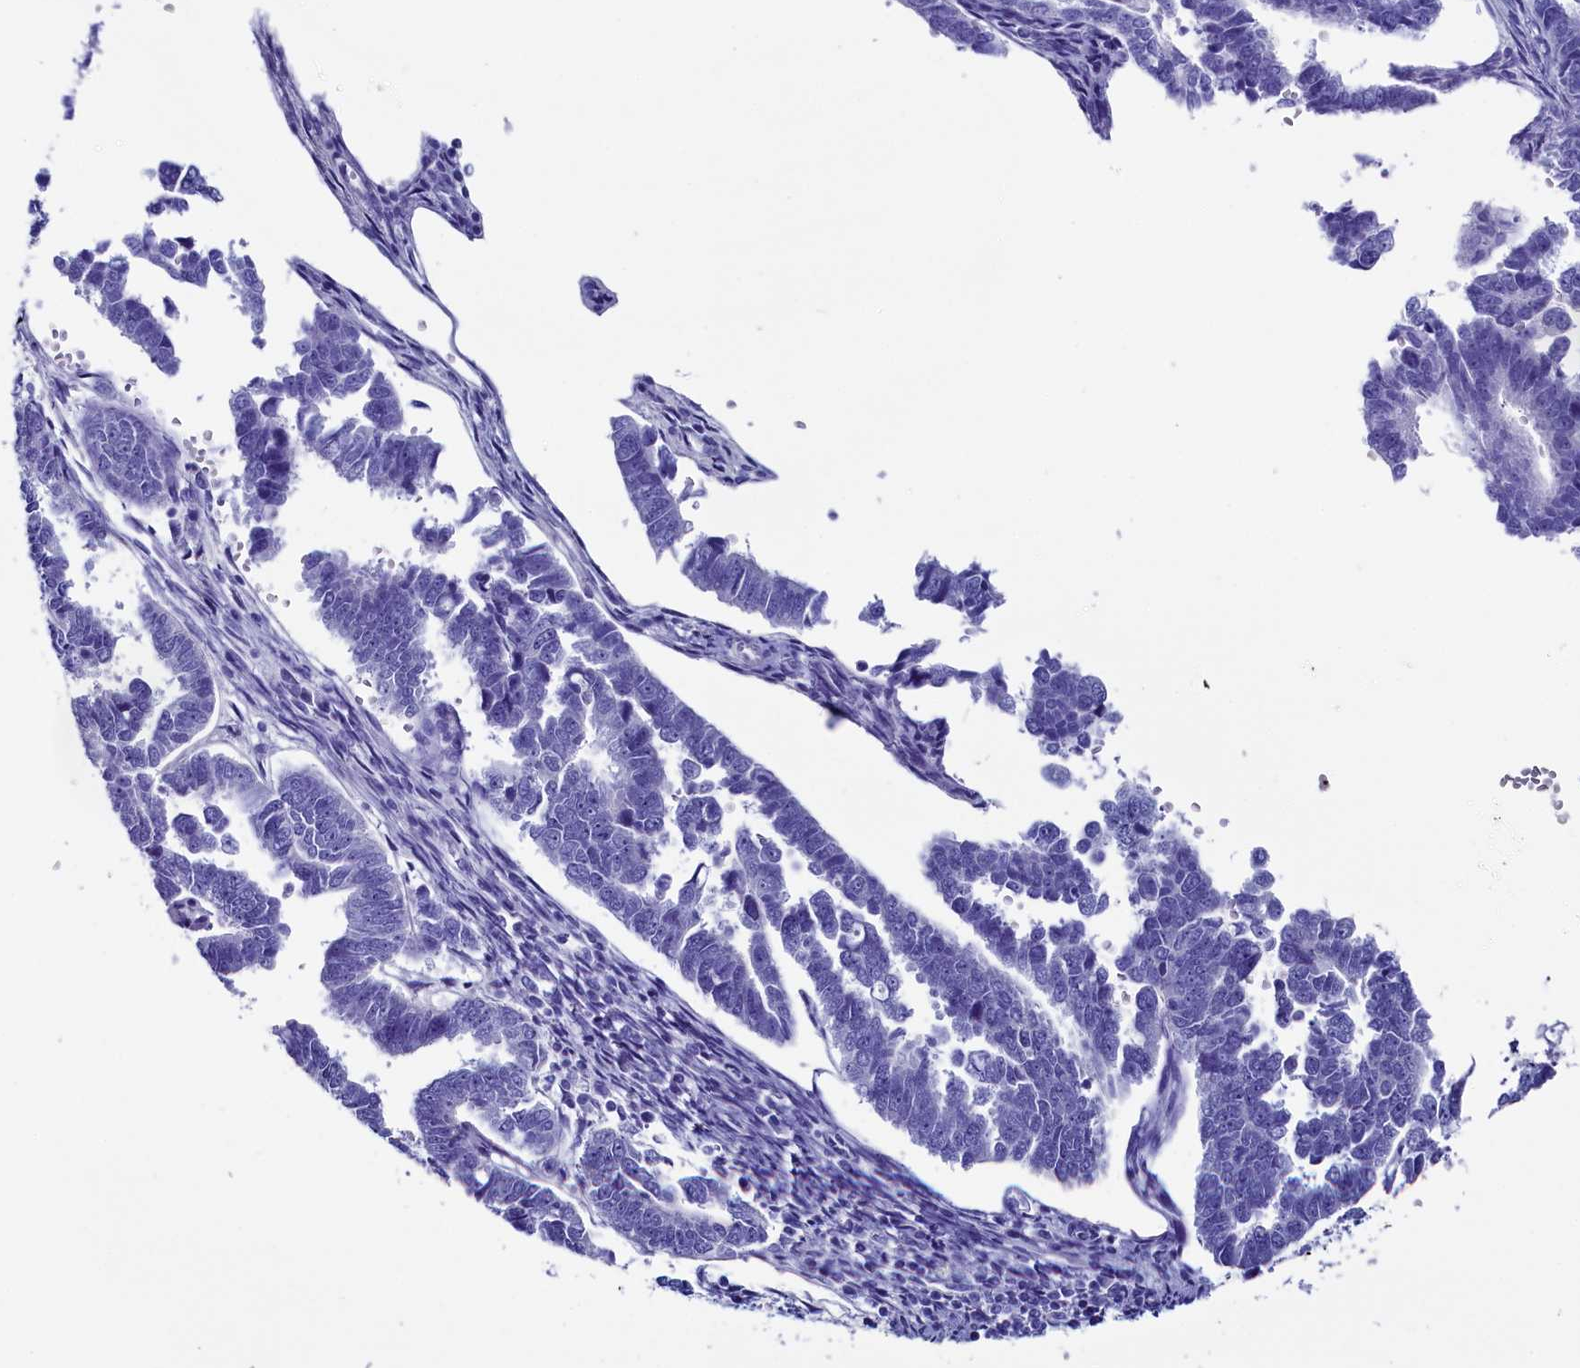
{"staining": {"intensity": "negative", "quantity": "none", "location": "none"}, "tissue": "endometrial cancer", "cell_type": "Tumor cells", "image_type": "cancer", "snomed": [{"axis": "morphology", "description": "Adenocarcinoma, NOS"}, {"axis": "topography", "description": "Endometrium"}], "caption": "Protein analysis of endometrial adenocarcinoma shows no significant positivity in tumor cells.", "gene": "ANKRD29", "patient": {"sex": "female", "age": 75}}